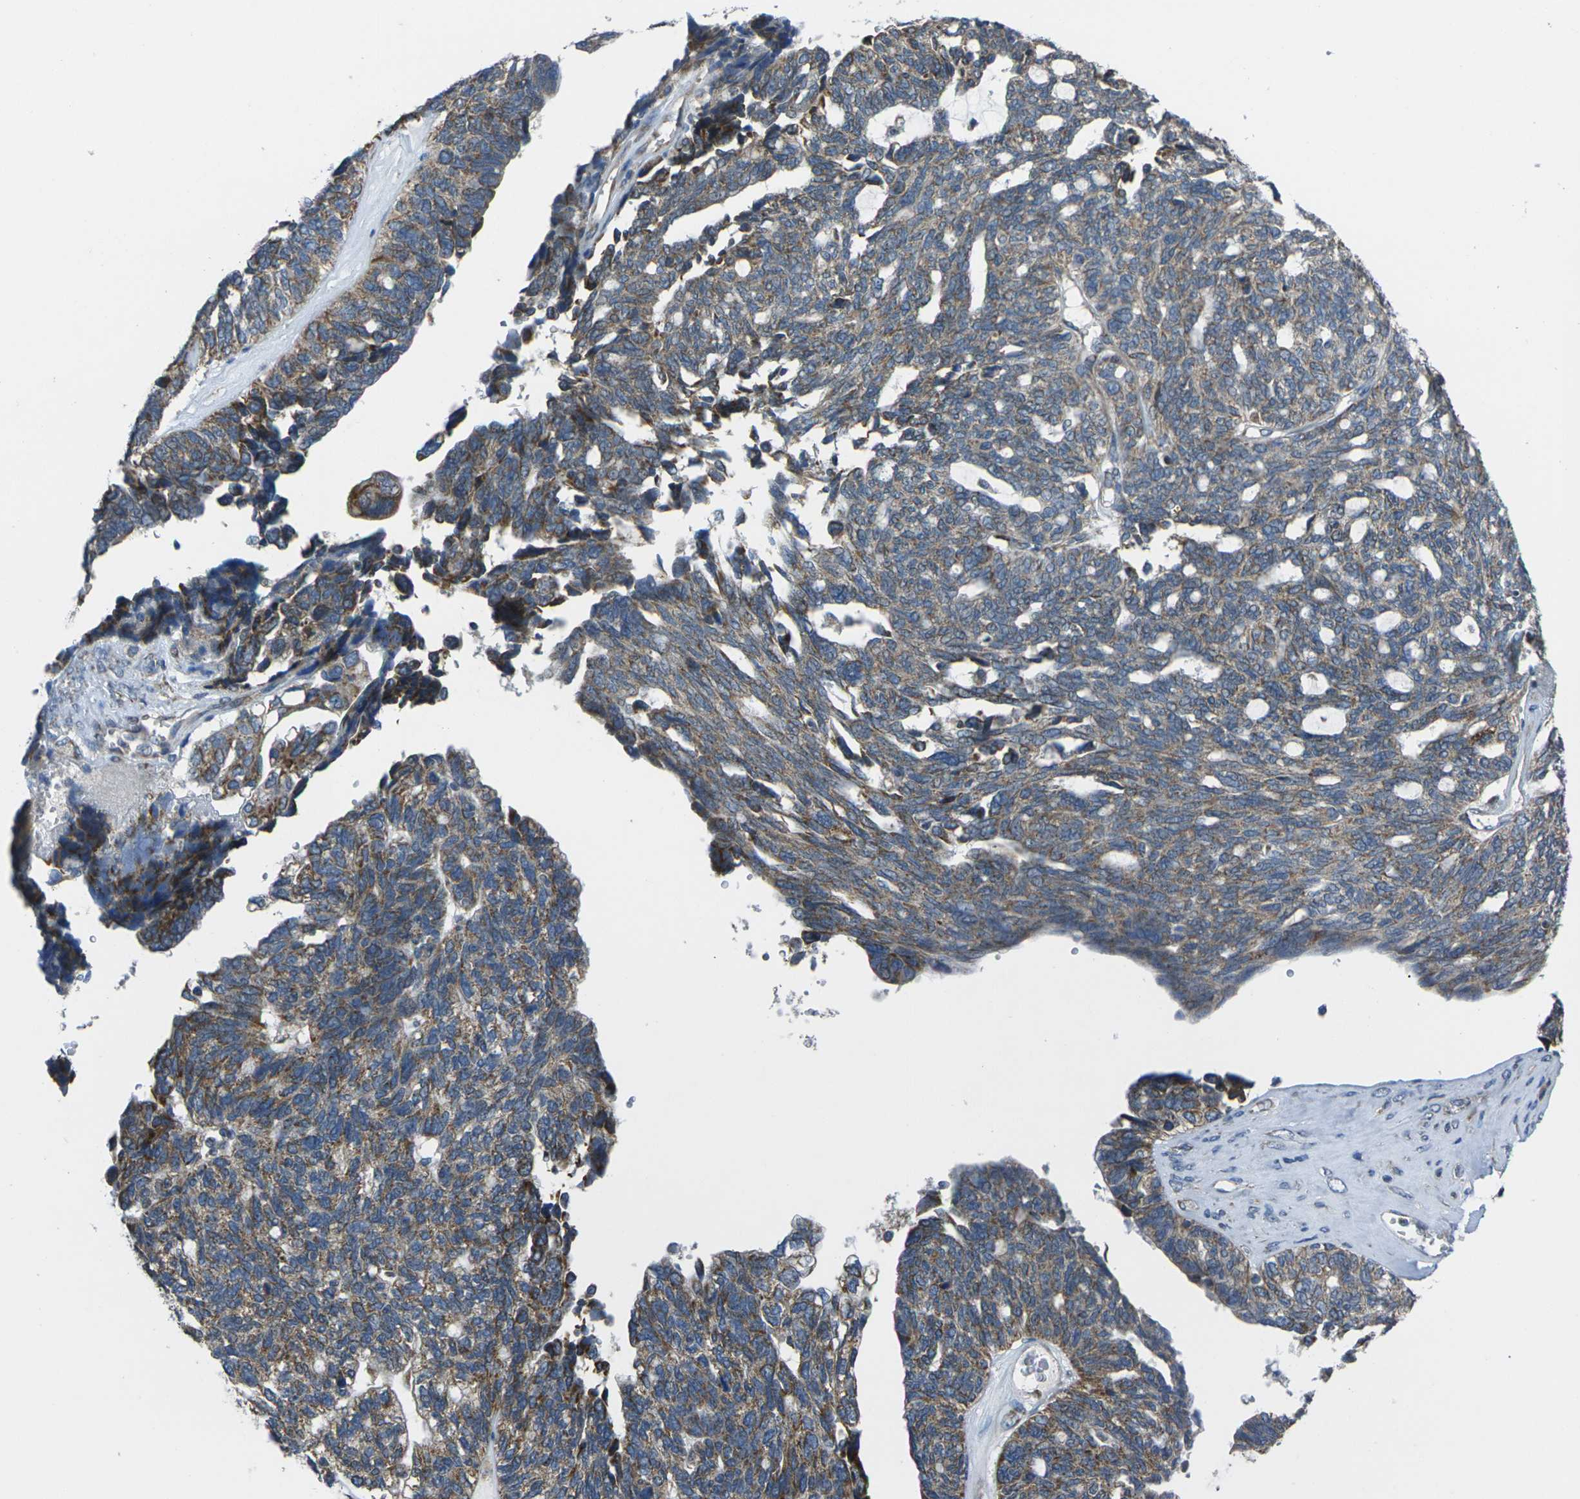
{"staining": {"intensity": "moderate", "quantity": ">75%", "location": "cytoplasmic/membranous"}, "tissue": "ovarian cancer", "cell_type": "Tumor cells", "image_type": "cancer", "snomed": [{"axis": "morphology", "description": "Cystadenocarcinoma, serous, NOS"}, {"axis": "topography", "description": "Ovary"}], "caption": "Brown immunohistochemical staining in ovarian serous cystadenocarcinoma demonstrates moderate cytoplasmic/membranous positivity in approximately >75% of tumor cells.", "gene": "TMEM120B", "patient": {"sex": "female", "age": 79}}